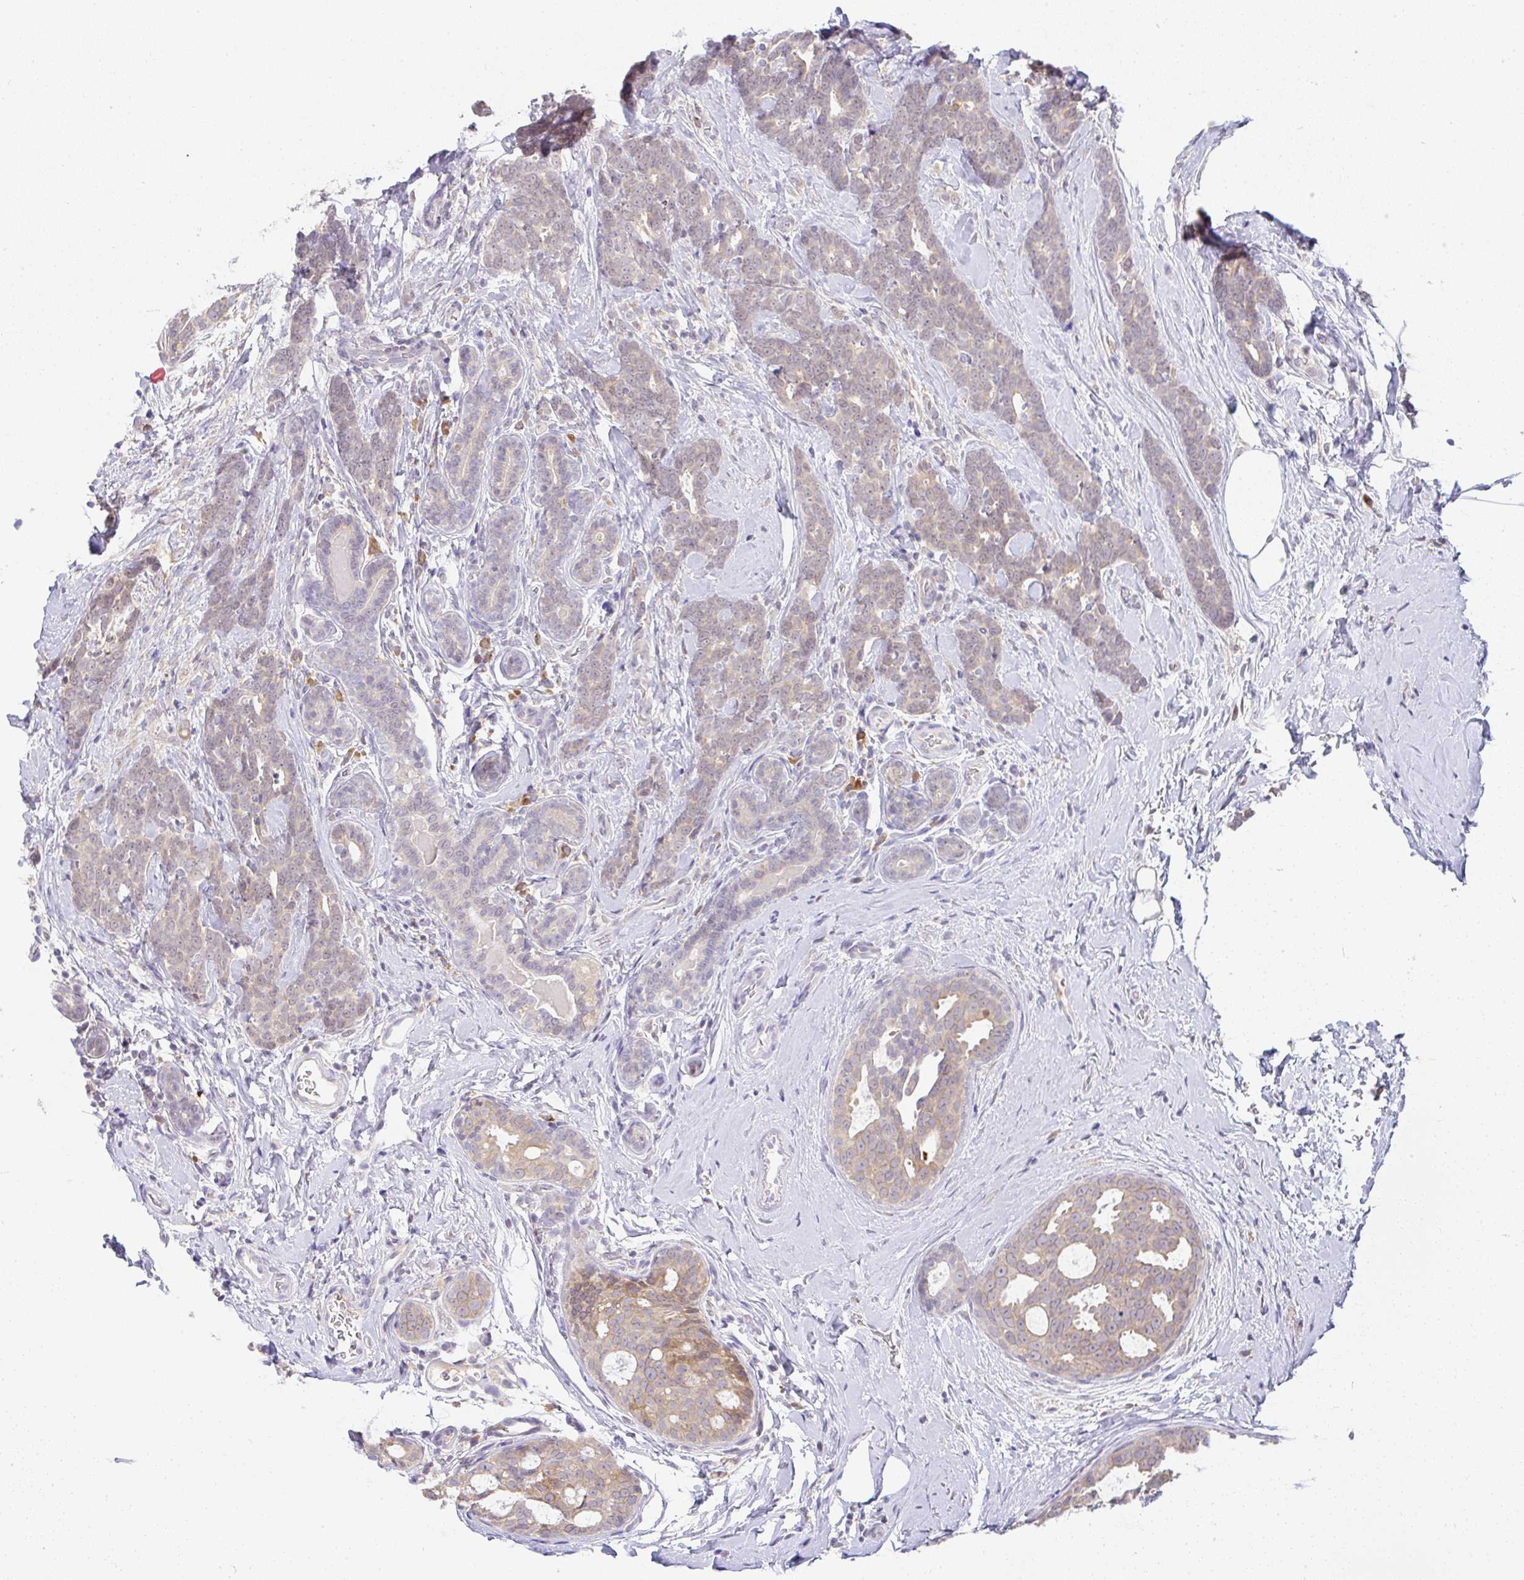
{"staining": {"intensity": "weak", "quantity": ">75%", "location": "cytoplasmic/membranous"}, "tissue": "breast cancer", "cell_type": "Tumor cells", "image_type": "cancer", "snomed": [{"axis": "morphology", "description": "Duct carcinoma"}, {"axis": "topography", "description": "Breast"}], "caption": "IHC of breast cancer (infiltrating ductal carcinoma) exhibits low levels of weak cytoplasmic/membranous positivity in about >75% of tumor cells. Immunohistochemistry (ihc) stains the protein in brown and the nuclei are stained blue.", "gene": "DERL2", "patient": {"sex": "female", "age": 71}}